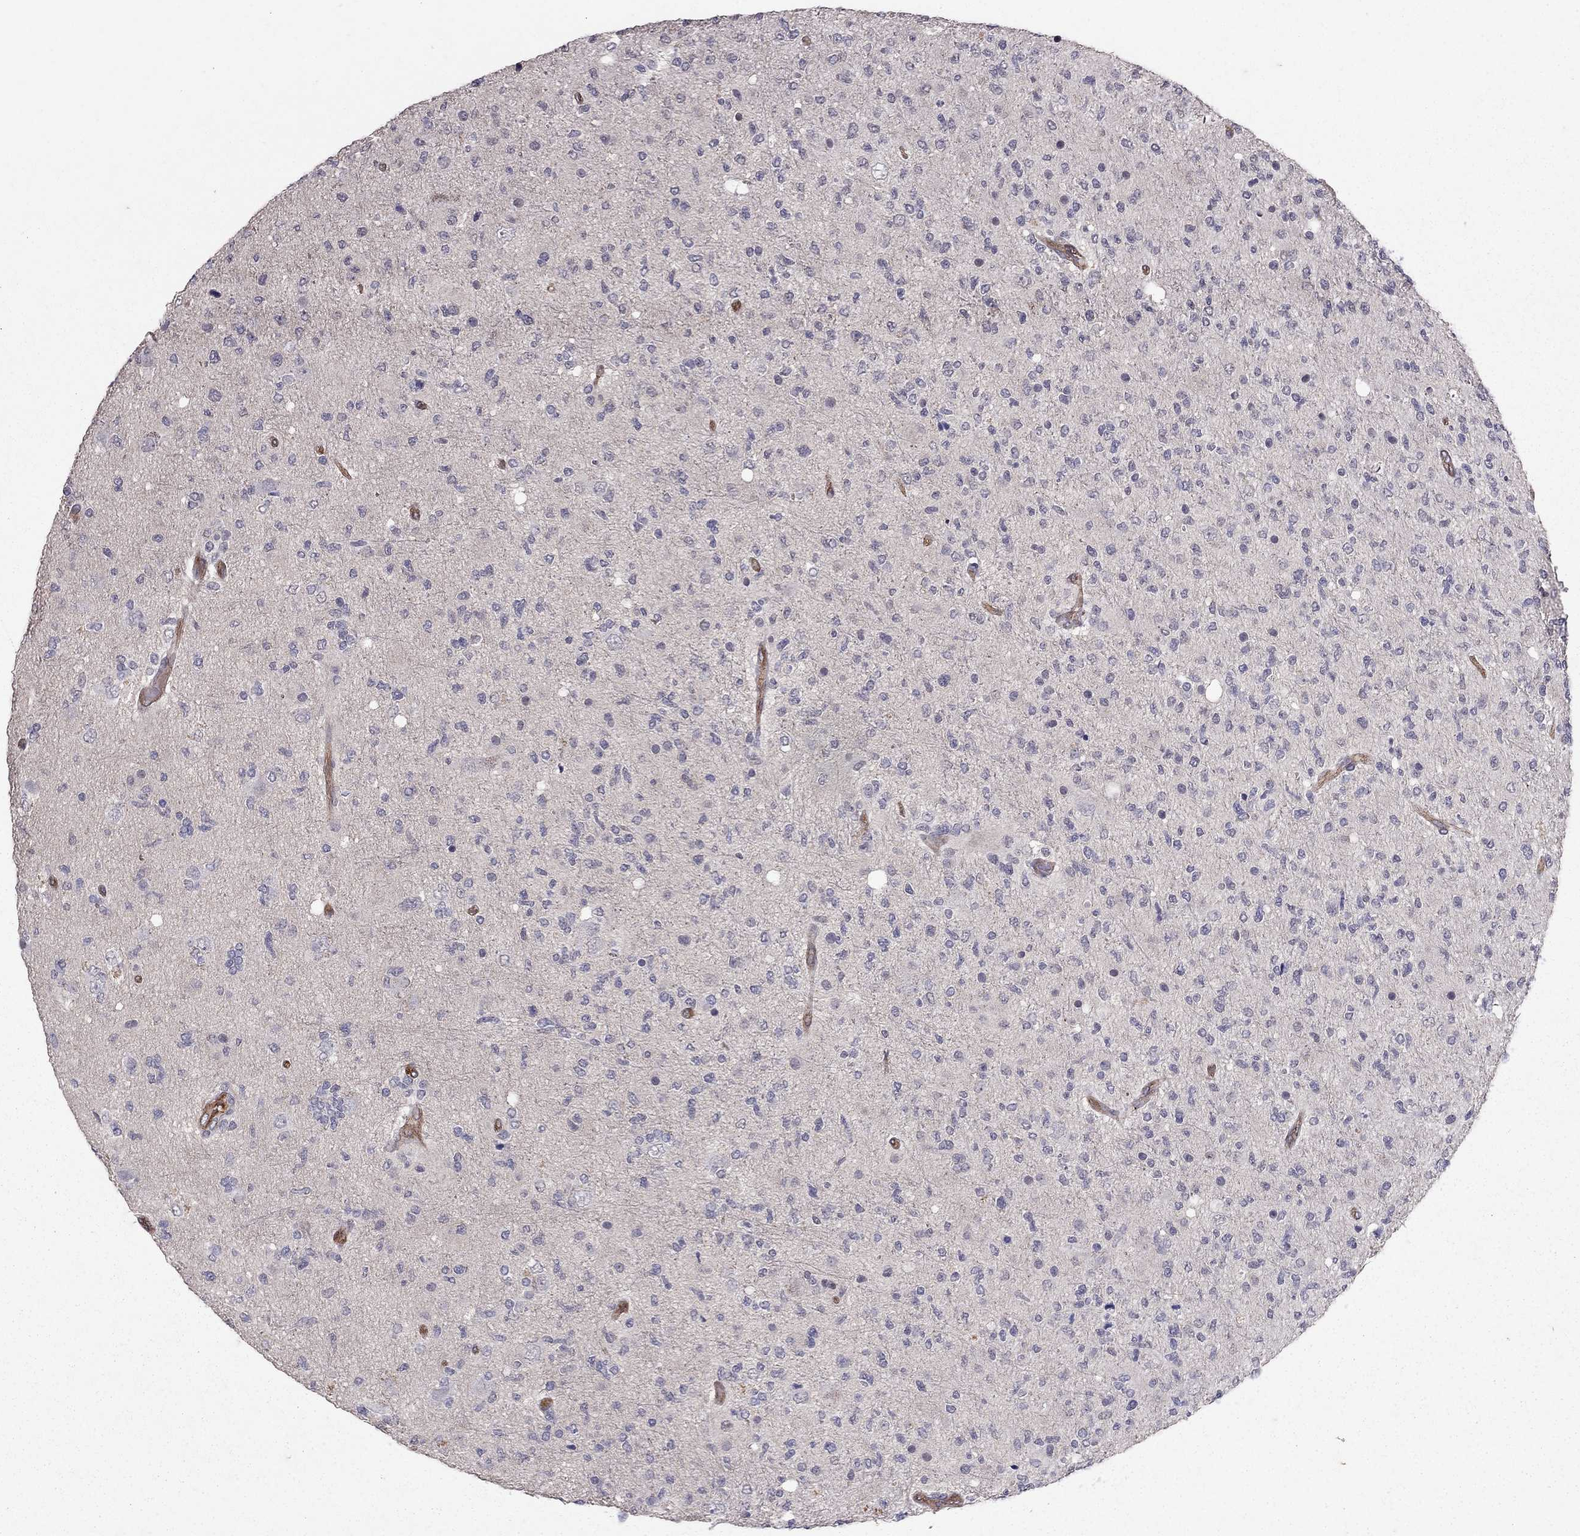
{"staining": {"intensity": "negative", "quantity": "none", "location": "none"}, "tissue": "glioma", "cell_type": "Tumor cells", "image_type": "cancer", "snomed": [{"axis": "morphology", "description": "Glioma, malignant, High grade"}, {"axis": "topography", "description": "Cerebral cortex"}], "caption": "The micrograph demonstrates no significant staining in tumor cells of malignant glioma (high-grade). (DAB immunohistochemistry (IHC), high magnification).", "gene": "RASIP1", "patient": {"sex": "male", "age": 70}}